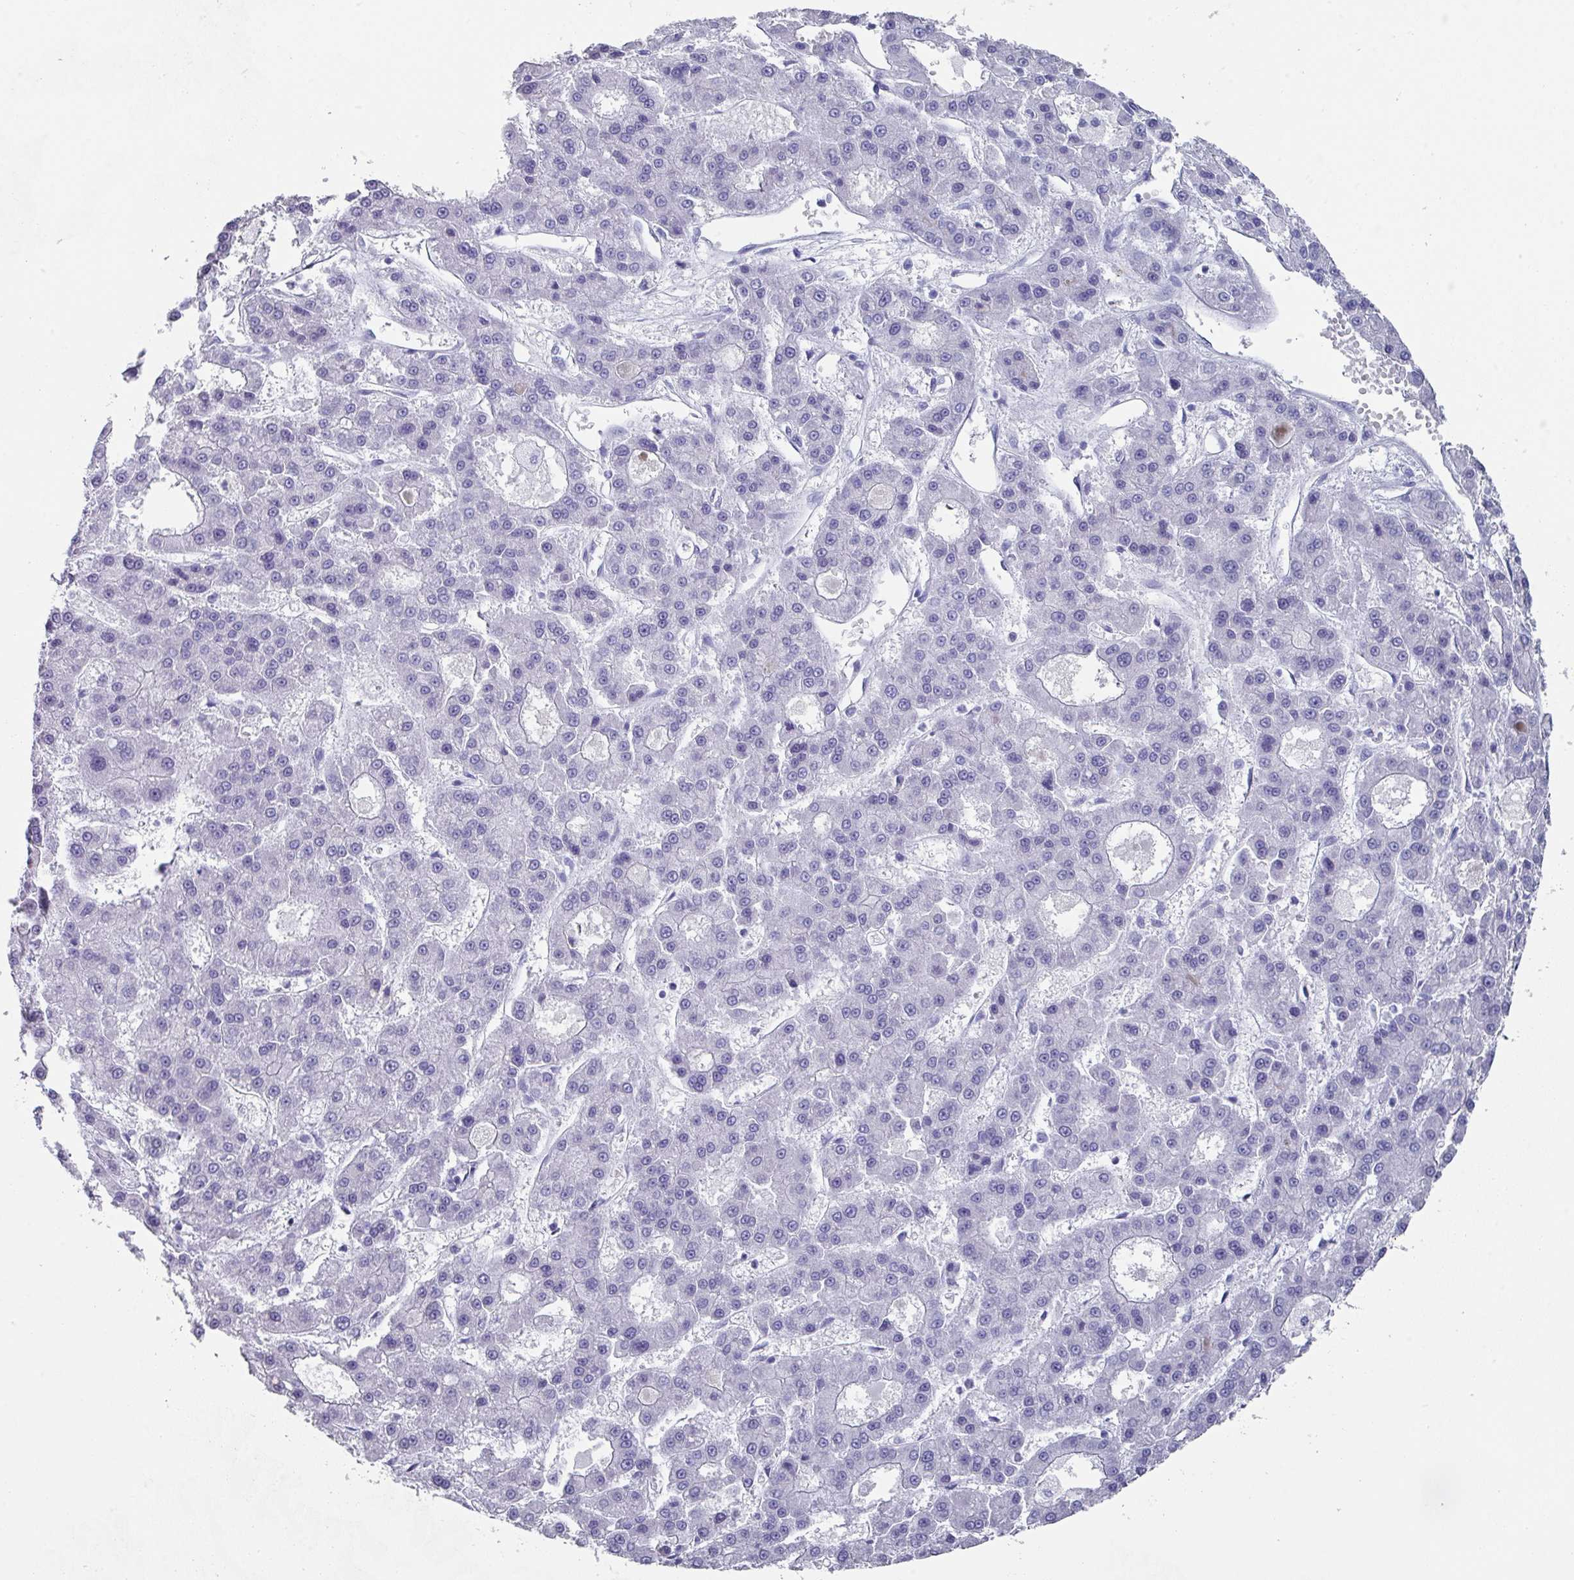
{"staining": {"intensity": "negative", "quantity": "none", "location": "none"}, "tissue": "liver cancer", "cell_type": "Tumor cells", "image_type": "cancer", "snomed": [{"axis": "morphology", "description": "Carcinoma, Hepatocellular, NOS"}, {"axis": "topography", "description": "Liver"}], "caption": "This is an immunohistochemistry (IHC) micrograph of hepatocellular carcinoma (liver). There is no staining in tumor cells.", "gene": "PEX10", "patient": {"sex": "male", "age": 70}}